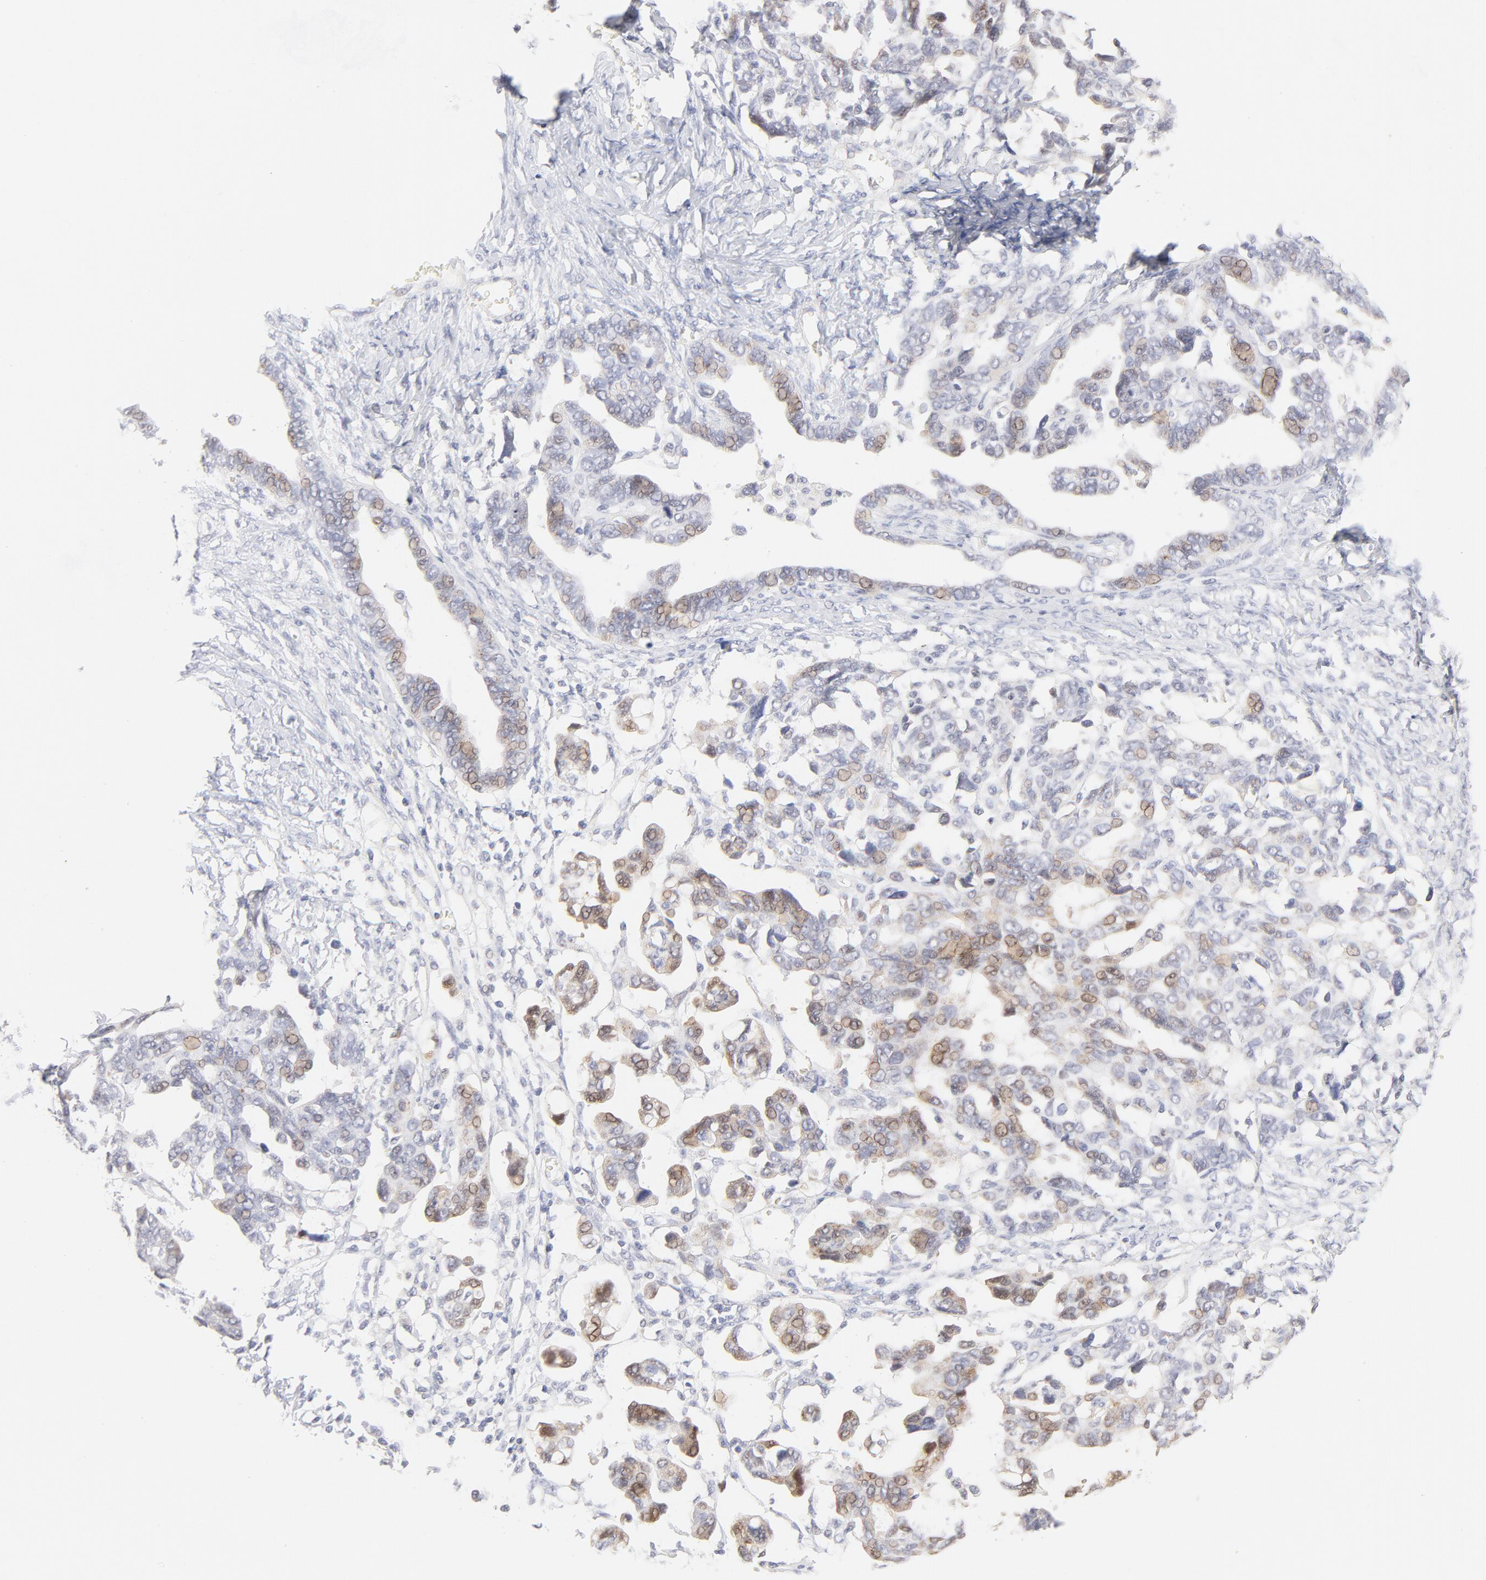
{"staining": {"intensity": "moderate", "quantity": "25%-75%", "location": "cytoplasmic/membranous"}, "tissue": "ovarian cancer", "cell_type": "Tumor cells", "image_type": "cancer", "snomed": [{"axis": "morphology", "description": "Cystadenocarcinoma, serous, NOS"}, {"axis": "topography", "description": "Ovary"}], "caption": "The micrograph exhibits staining of ovarian serous cystadenocarcinoma, revealing moderate cytoplasmic/membranous protein positivity (brown color) within tumor cells.", "gene": "NKX2-2", "patient": {"sex": "female", "age": 69}}